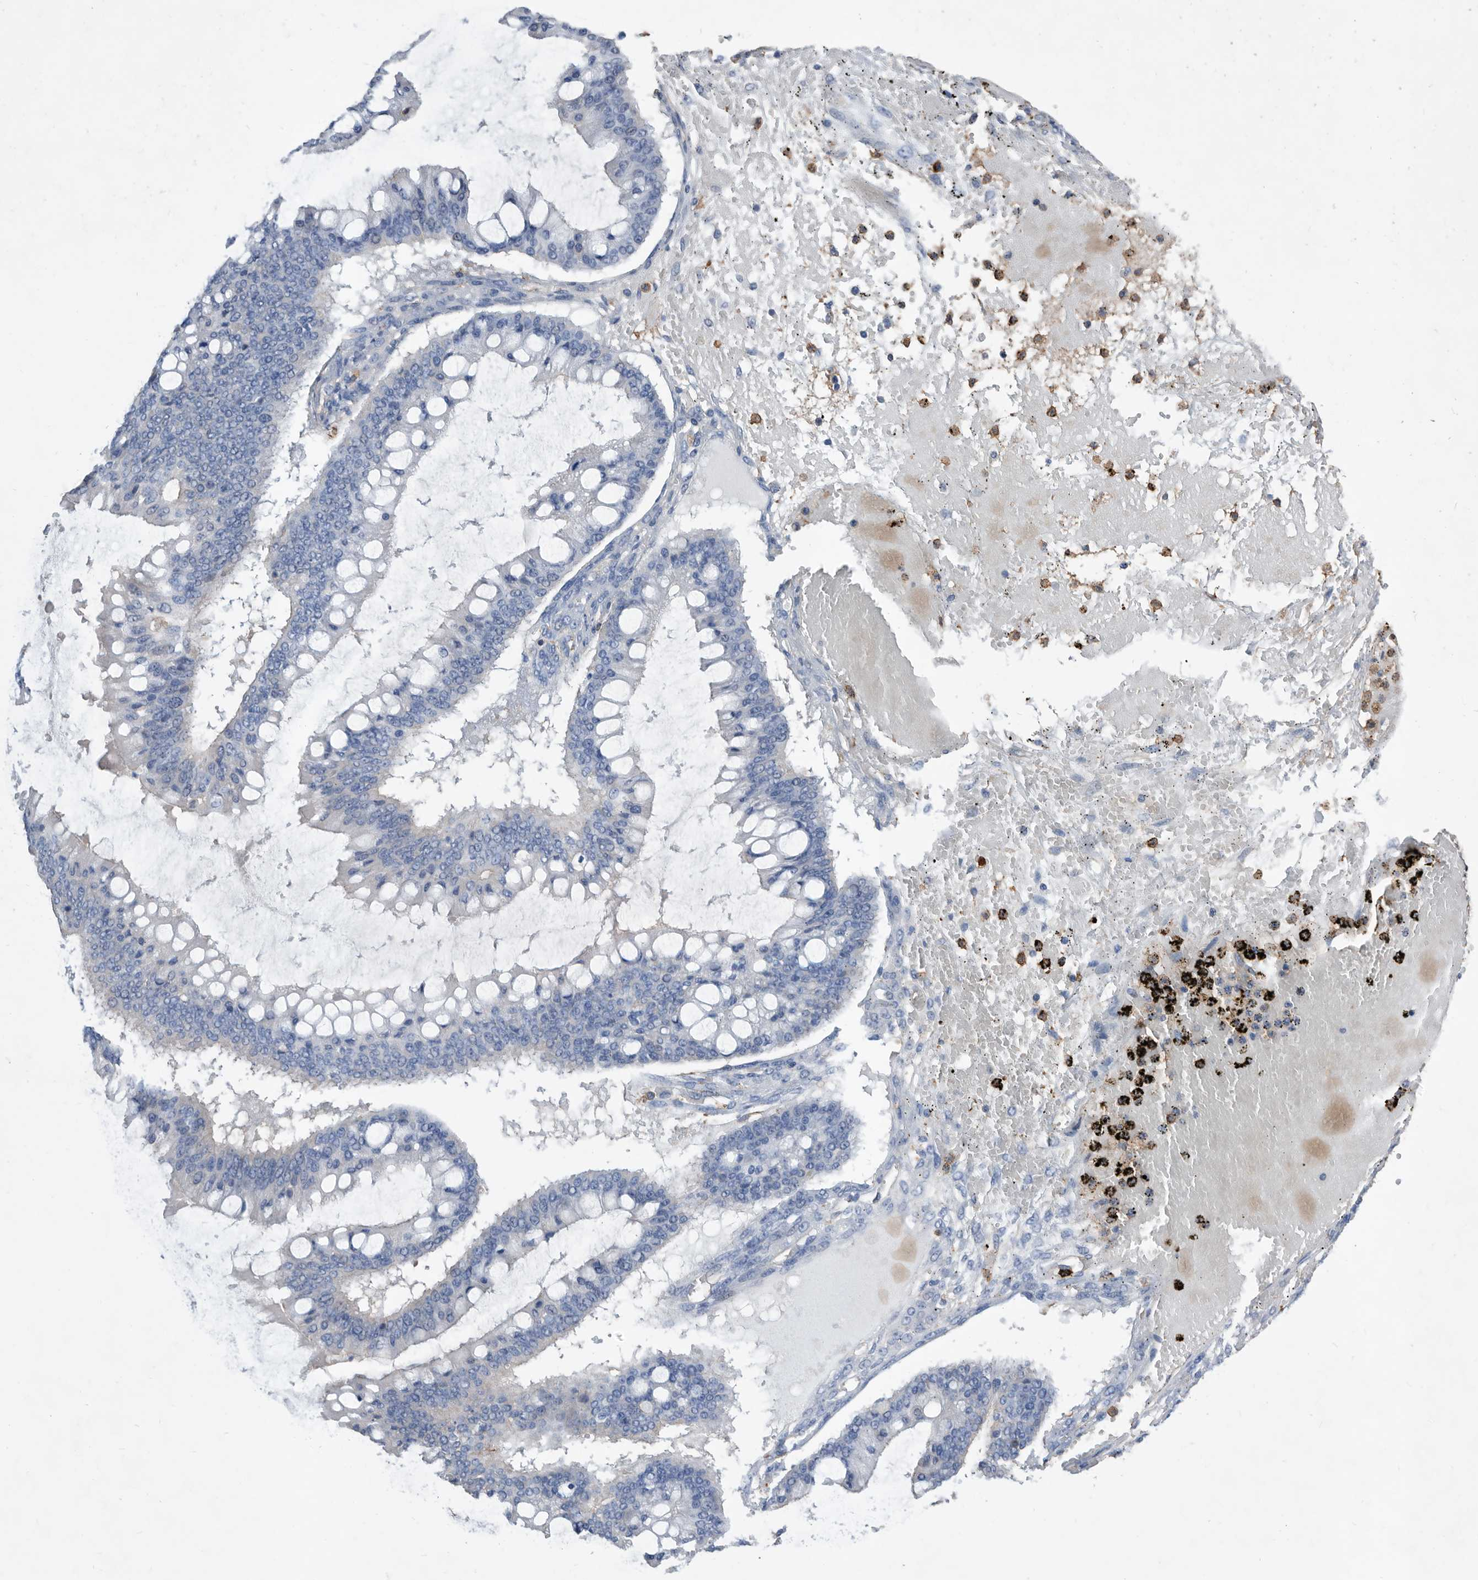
{"staining": {"intensity": "negative", "quantity": "none", "location": "none"}, "tissue": "ovarian cancer", "cell_type": "Tumor cells", "image_type": "cancer", "snomed": [{"axis": "morphology", "description": "Cystadenocarcinoma, mucinous, NOS"}, {"axis": "topography", "description": "Ovary"}], "caption": "Immunohistochemistry histopathology image of neoplastic tissue: ovarian cancer (mucinous cystadenocarcinoma) stained with DAB displays no significant protein staining in tumor cells.", "gene": "MS4A4A", "patient": {"sex": "female", "age": 73}}